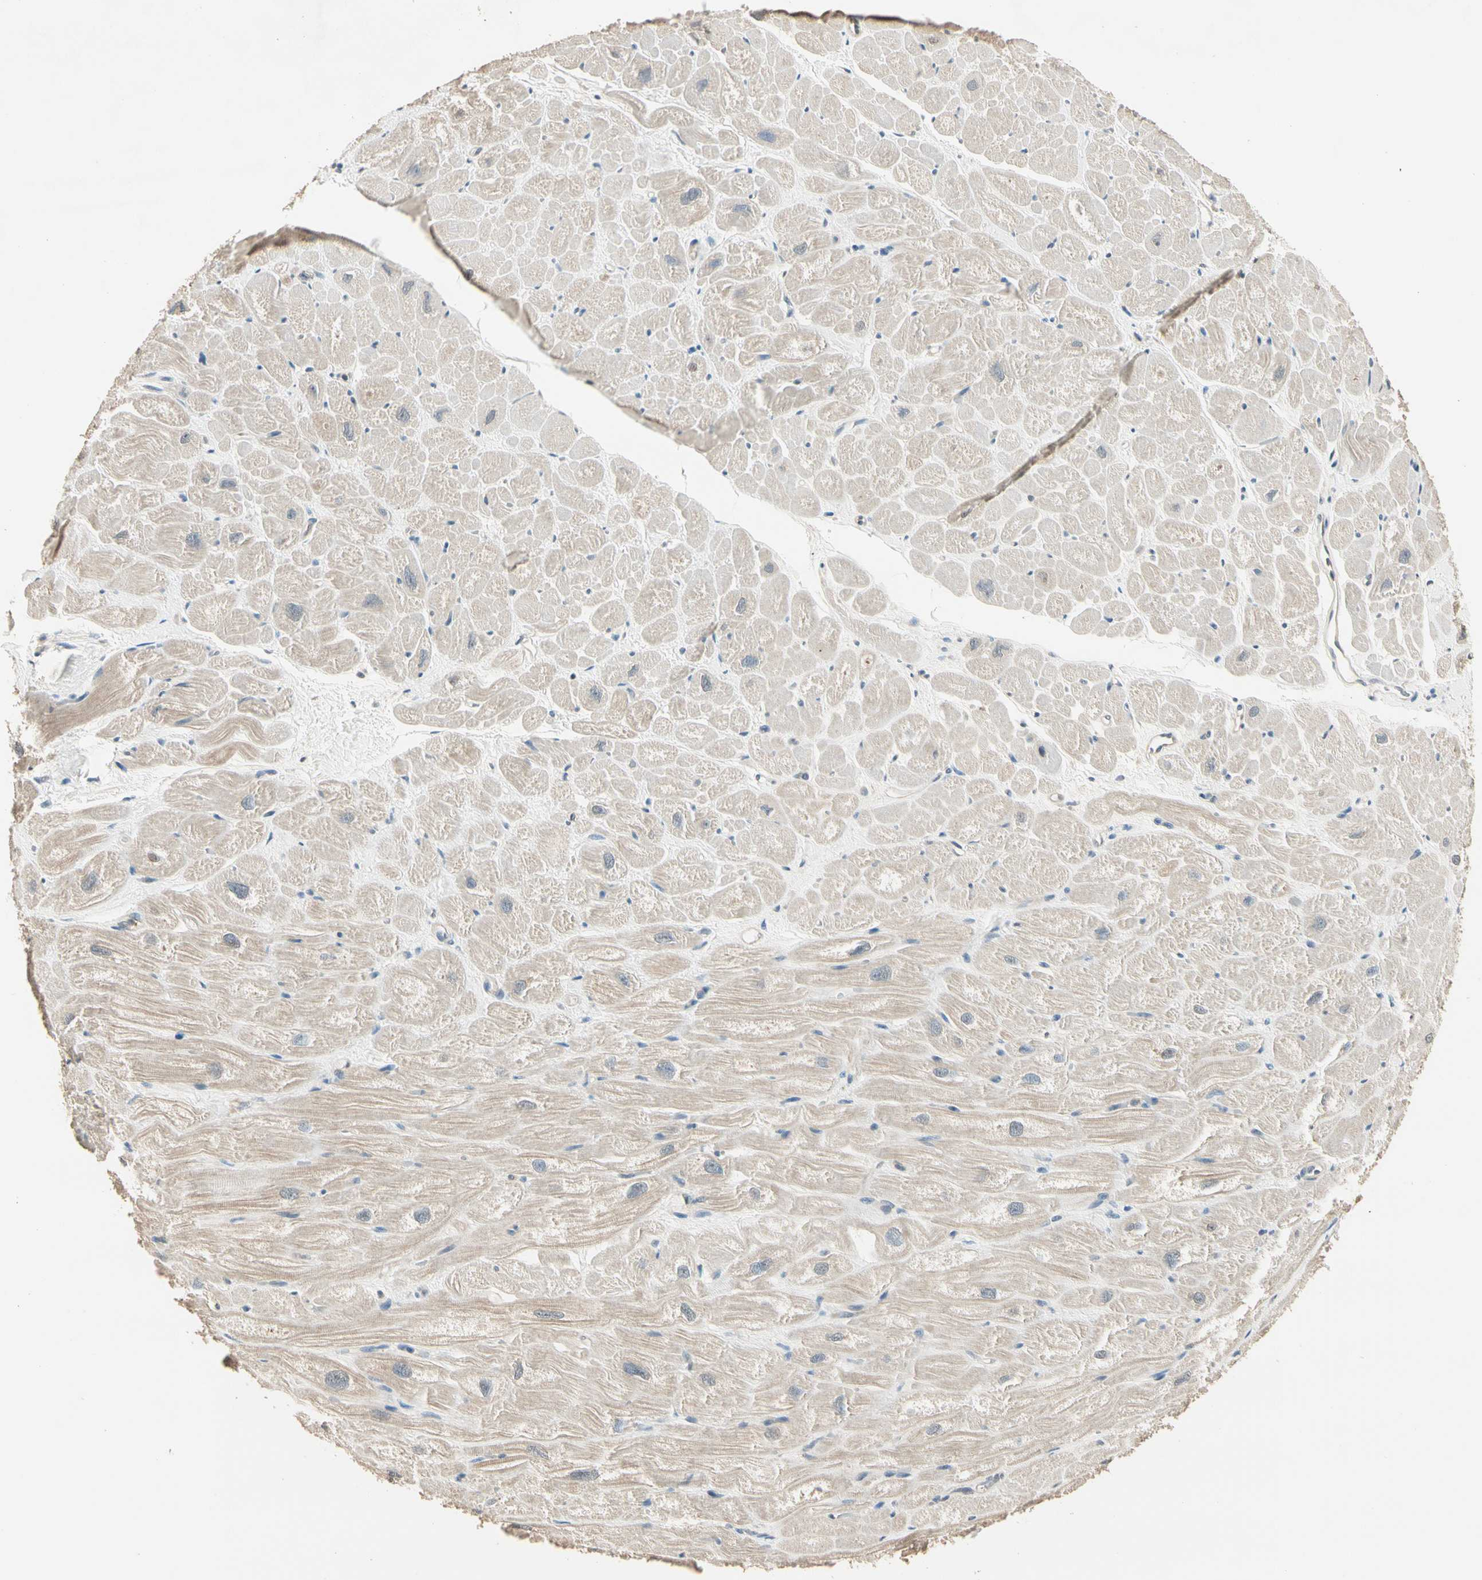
{"staining": {"intensity": "weak", "quantity": "<25%", "location": "cytoplasmic/membranous"}, "tissue": "heart muscle", "cell_type": "Cardiomyocytes", "image_type": "normal", "snomed": [{"axis": "morphology", "description": "Normal tissue, NOS"}, {"axis": "topography", "description": "Heart"}], "caption": "Cardiomyocytes are negative for protein expression in unremarkable human heart muscle. The staining was performed using DAB (3,3'-diaminobenzidine) to visualize the protein expression in brown, while the nuclei were stained in blue with hematoxylin (Magnification: 20x).", "gene": "MAP3K7", "patient": {"sex": "male", "age": 49}}